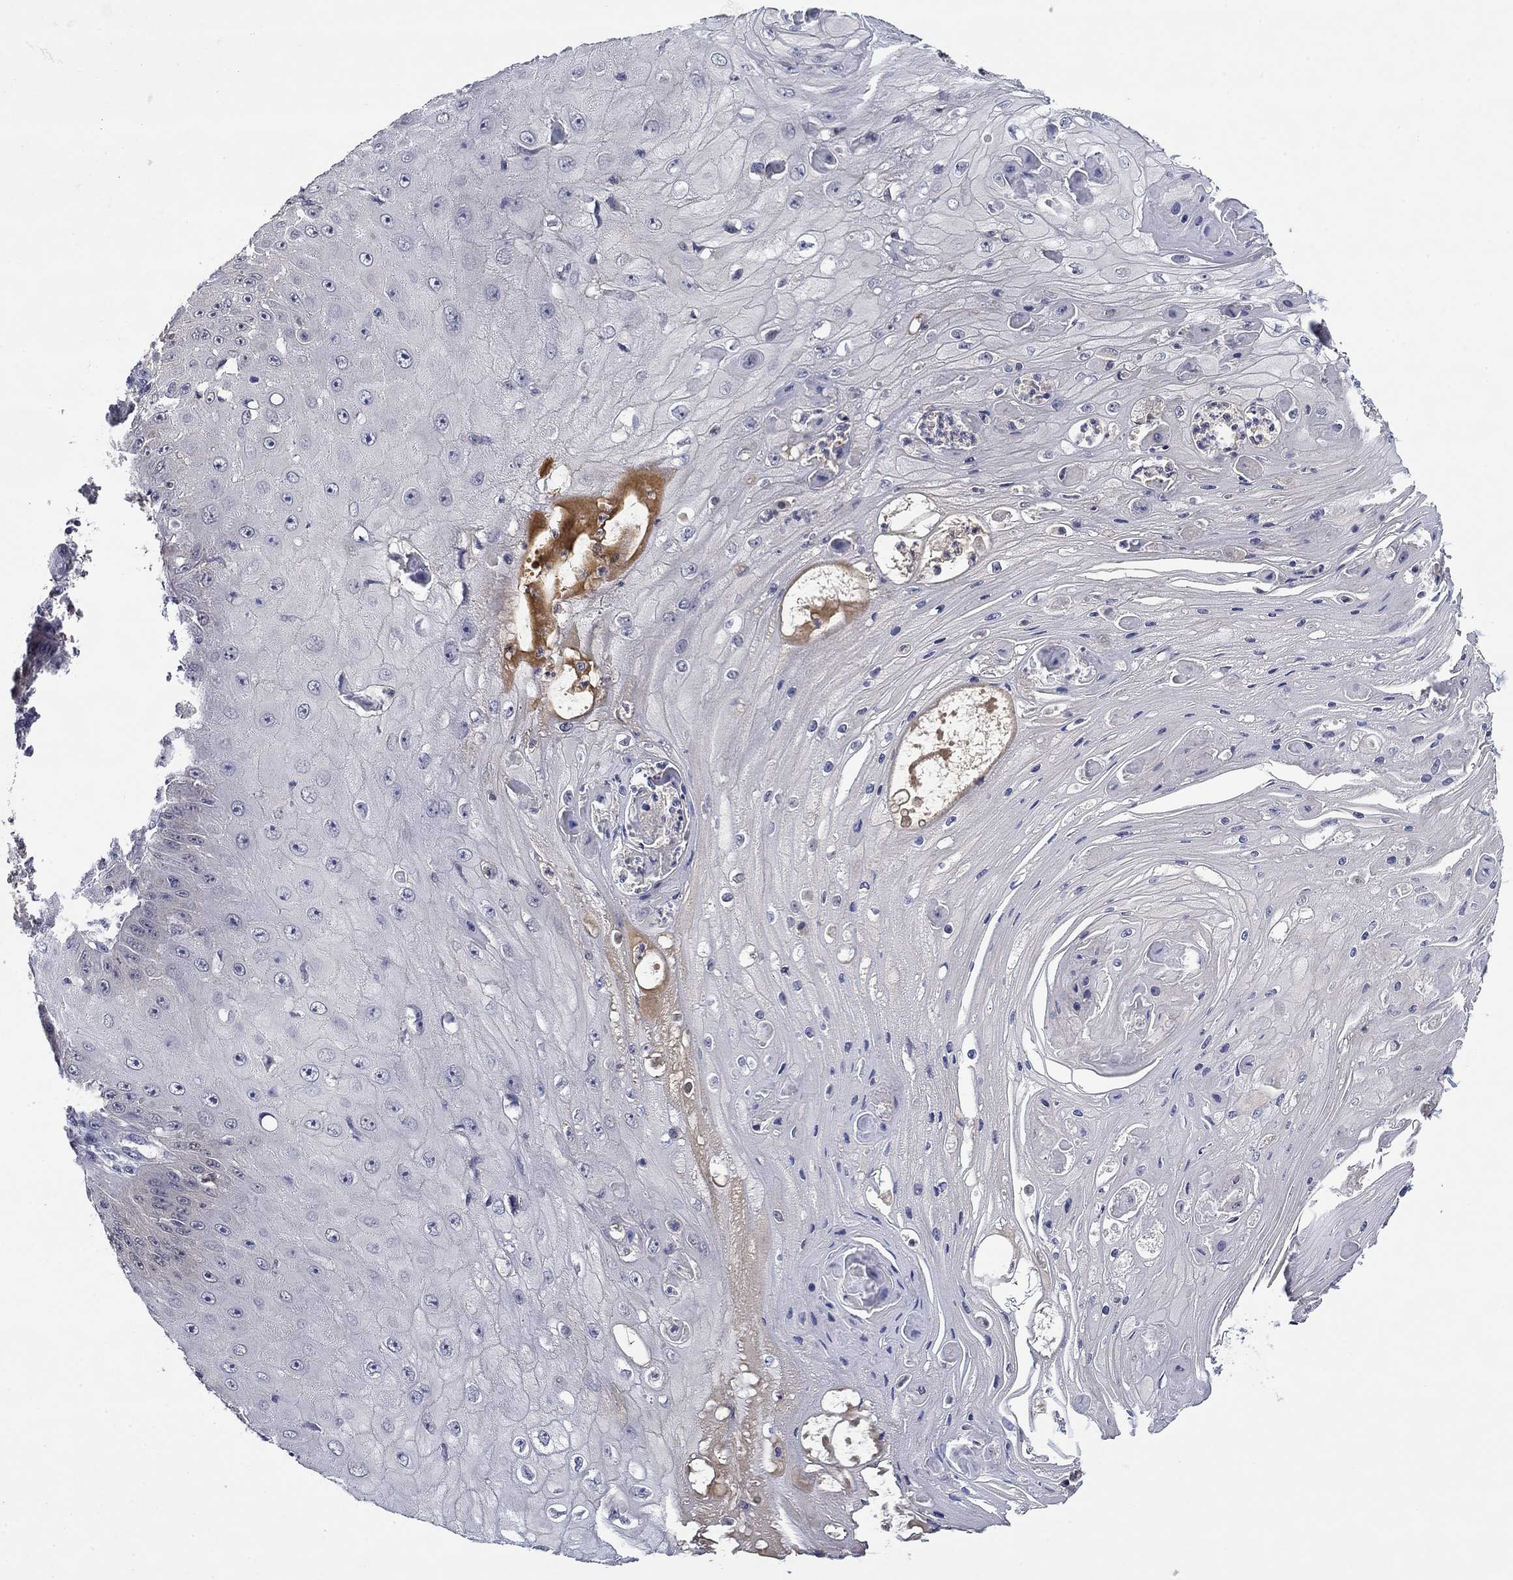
{"staining": {"intensity": "negative", "quantity": "none", "location": "none"}, "tissue": "skin cancer", "cell_type": "Tumor cells", "image_type": "cancer", "snomed": [{"axis": "morphology", "description": "Squamous cell carcinoma, NOS"}, {"axis": "topography", "description": "Skin"}], "caption": "The photomicrograph shows no significant expression in tumor cells of squamous cell carcinoma (skin).", "gene": "DDTL", "patient": {"sex": "male", "age": 70}}